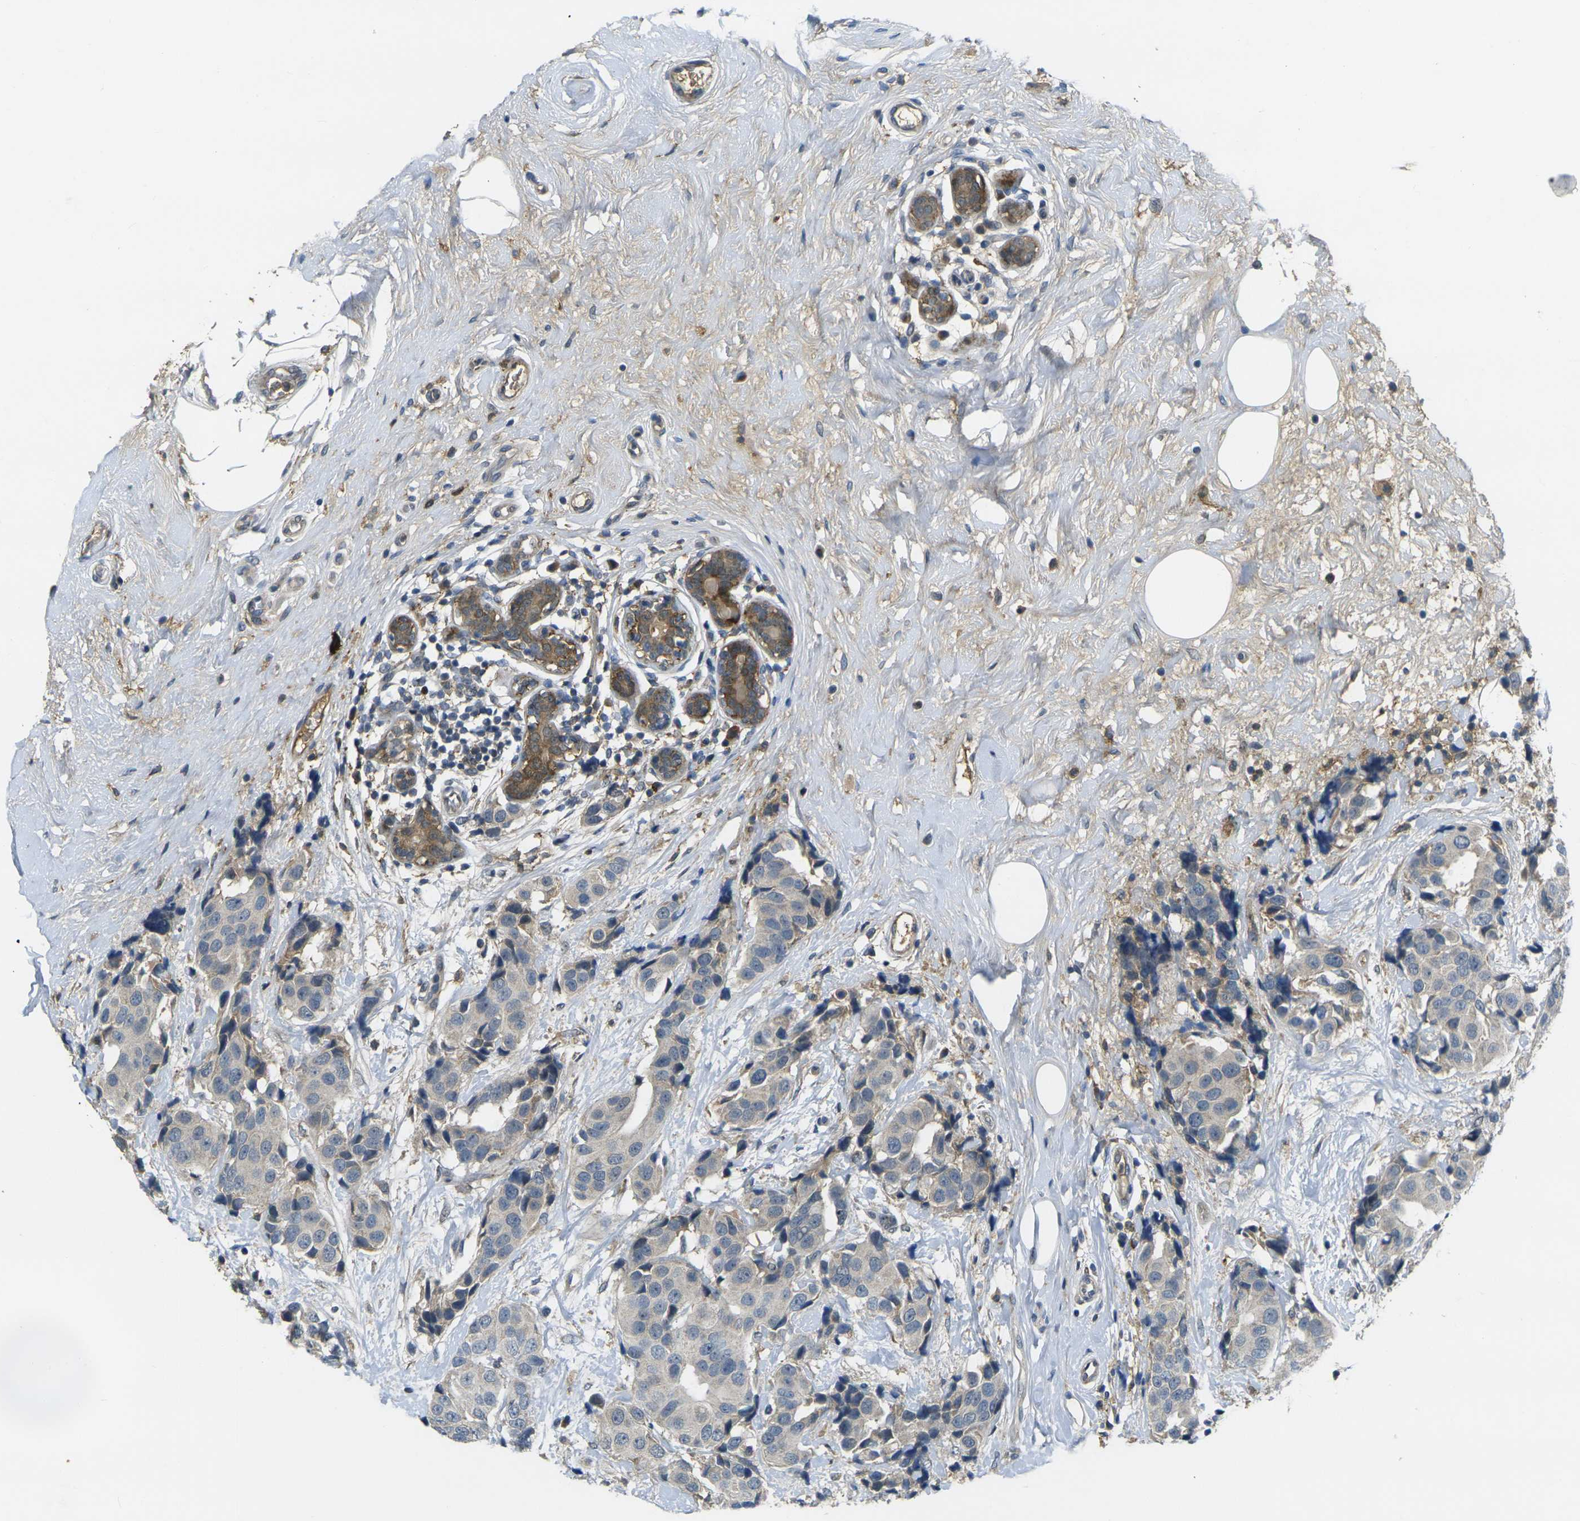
{"staining": {"intensity": "negative", "quantity": "none", "location": "none"}, "tissue": "breast cancer", "cell_type": "Tumor cells", "image_type": "cancer", "snomed": [{"axis": "morphology", "description": "Normal tissue, NOS"}, {"axis": "morphology", "description": "Duct carcinoma"}, {"axis": "topography", "description": "Breast"}], "caption": "Tumor cells show no significant protein positivity in breast cancer.", "gene": "PIGL", "patient": {"sex": "female", "age": 39}}